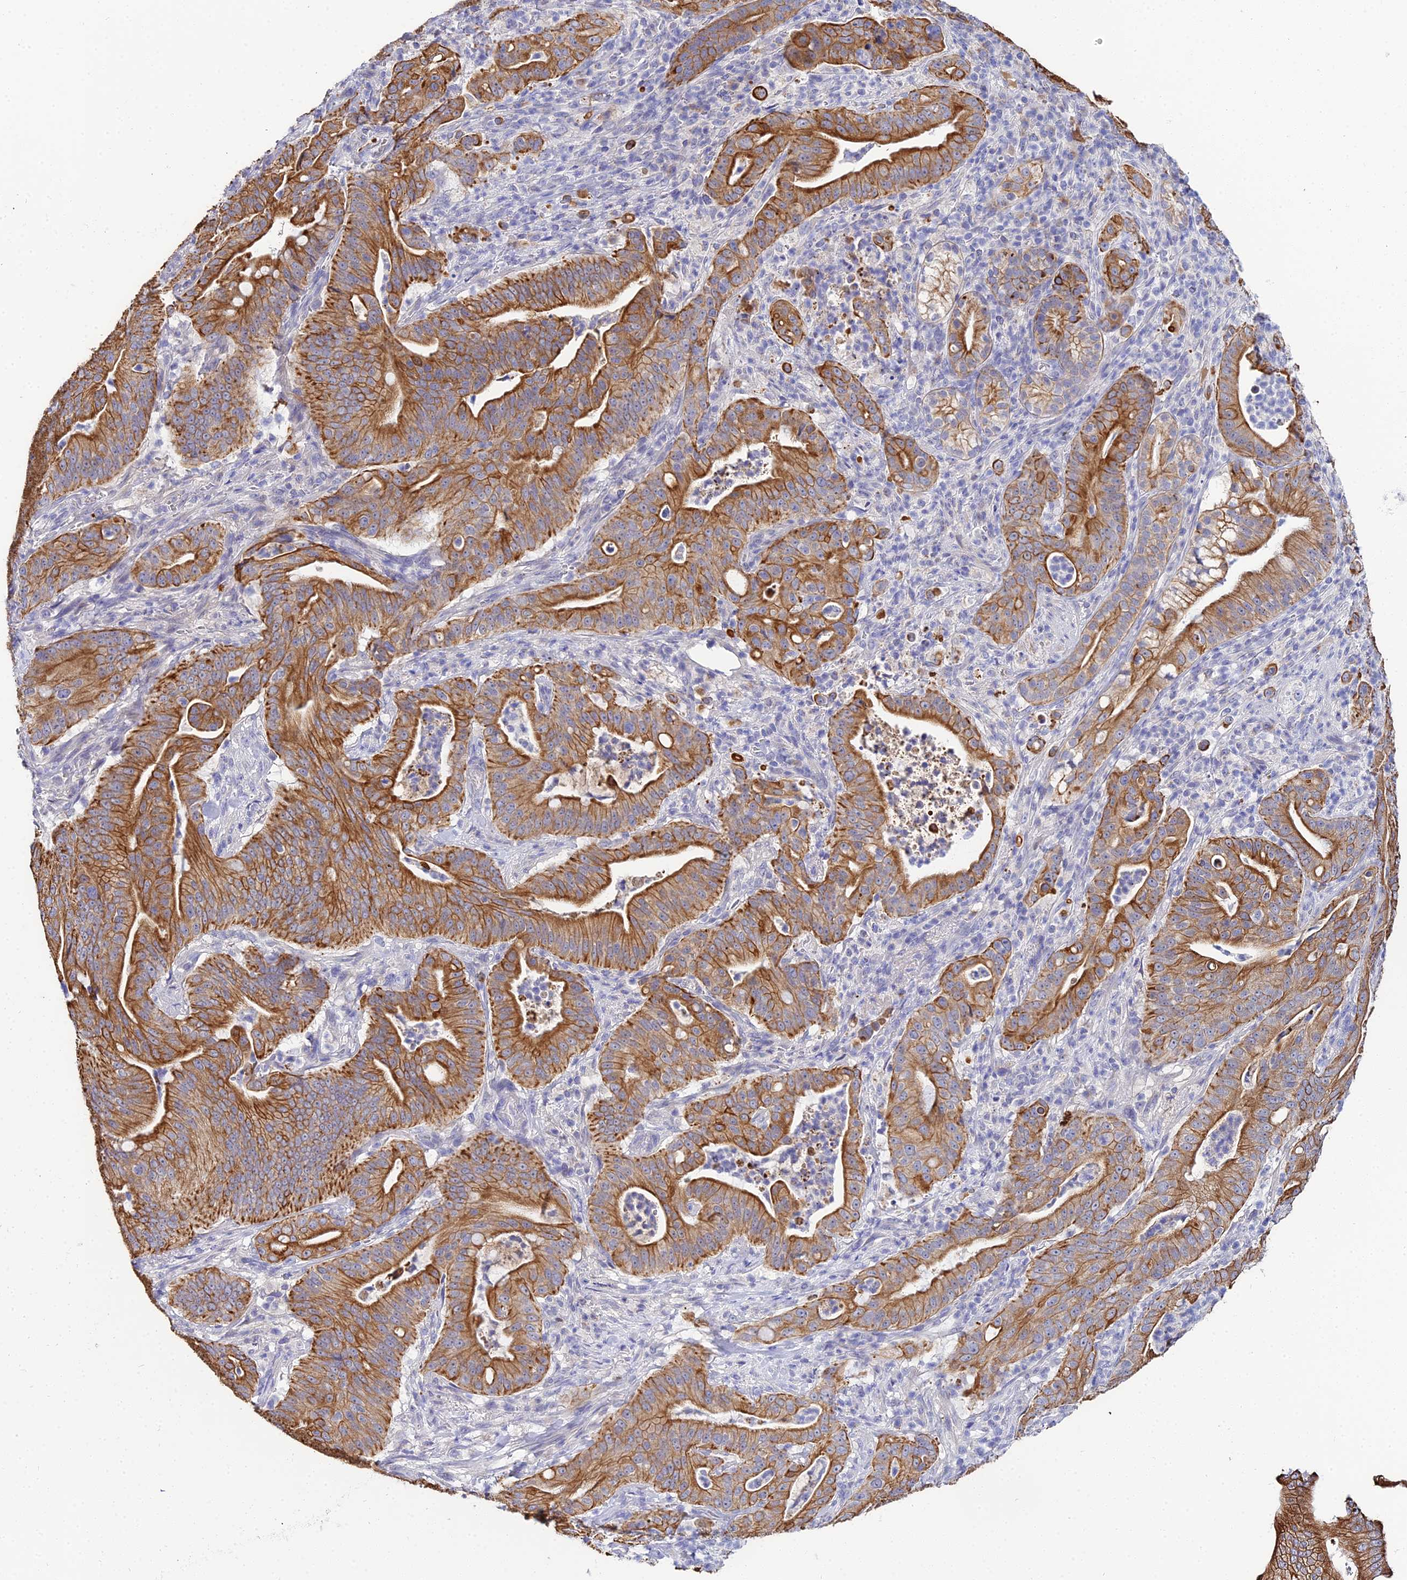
{"staining": {"intensity": "strong", "quantity": ">75%", "location": "cytoplasmic/membranous"}, "tissue": "pancreatic cancer", "cell_type": "Tumor cells", "image_type": "cancer", "snomed": [{"axis": "morphology", "description": "Adenocarcinoma, NOS"}, {"axis": "topography", "description": "Pancreas"}], "caption": "Pancreatic cancer (adenocarcinoma) was stained to show a protein in brown. There is high levels of strong cytoplasmic/membranous positivity in about >75% of tumor cells.", "gene": "ZXDA", "patient": {"sex": "male", "age": 71}}